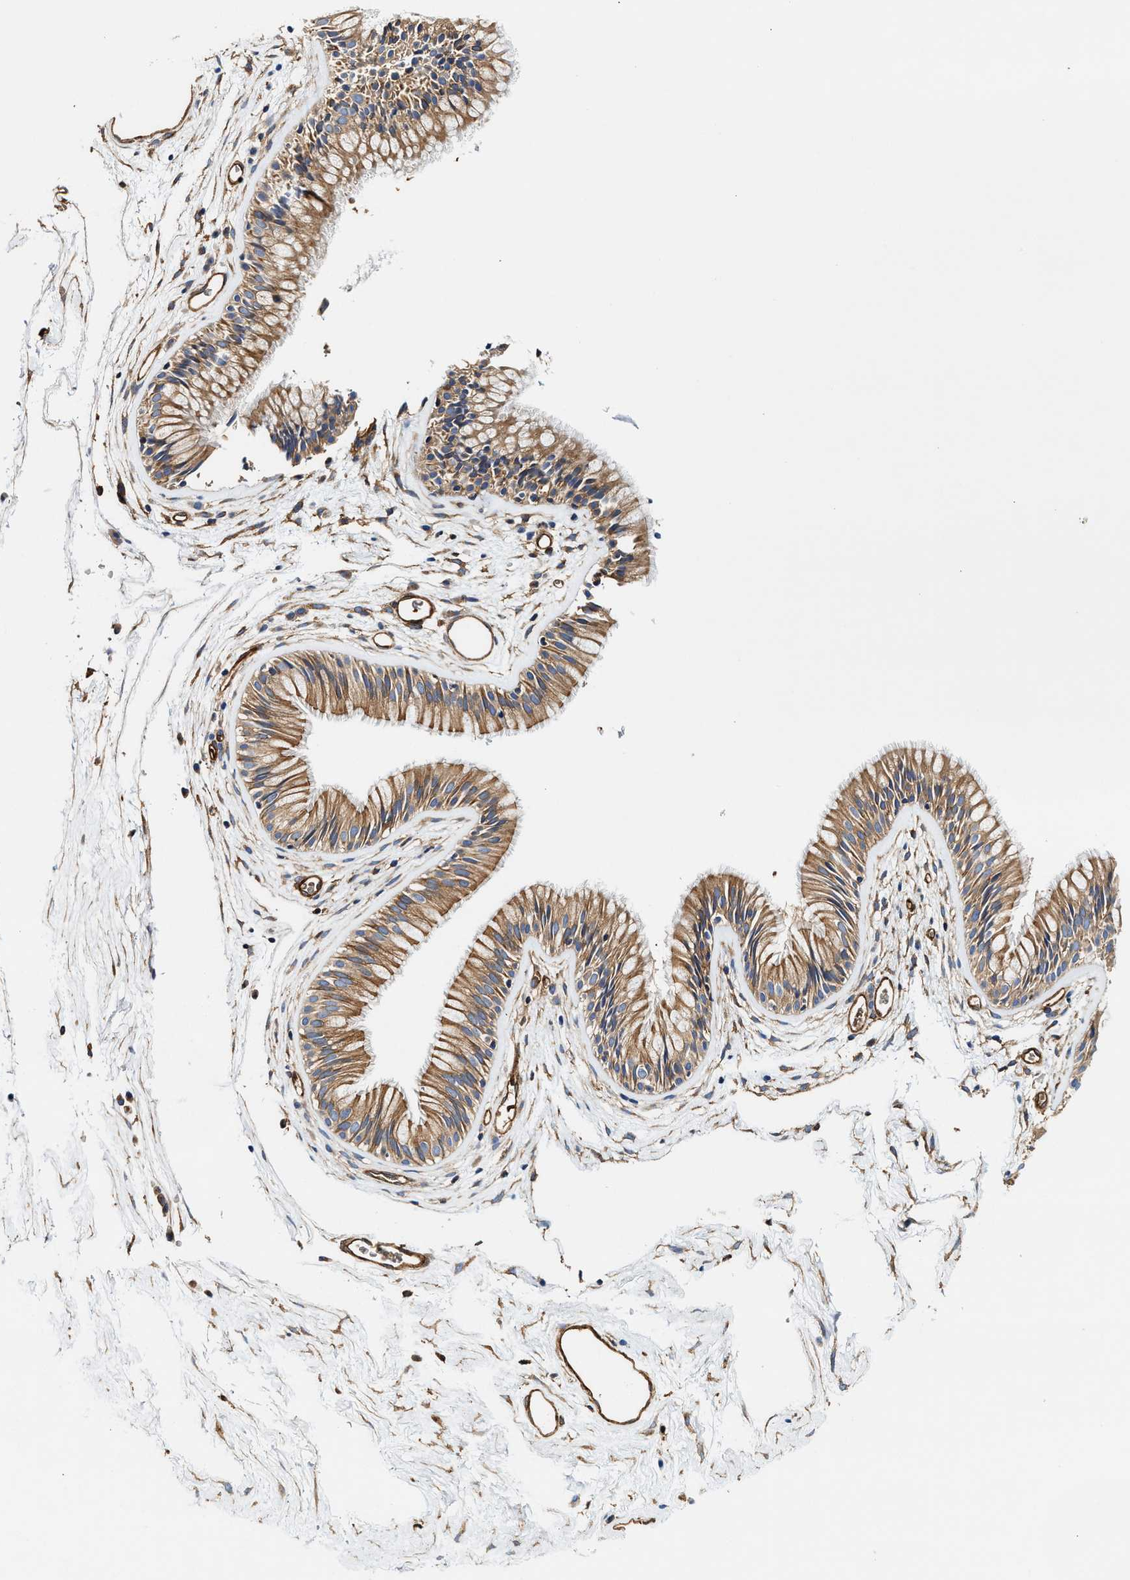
{"staining": {"intensity": "moderate", "quantity": ">75%", "location": "cytoplasmic/membranous"}, "tissue": "nasopharynx", "cell_type": "Respiratory epithelial cells", "image_type": "normal", "snomed": [{"axis": "morphology", "description": "Normal tissue, NOS"}, {"axis": "morphology", "description": "Inflammation, NOS"}, {"axis": "topography", "description": "Nasopharynx"}], "caption": "DAB (3,3'-diaminobenzidine) immunohistochemical staining of normal nasopharynx demonstrates moderate cytoplasmic/membranous protein staining in approximately >75% of respiratory epithelial cells.", "gene": "HIP1", "patient": {"sex": "male", "age": 48}}